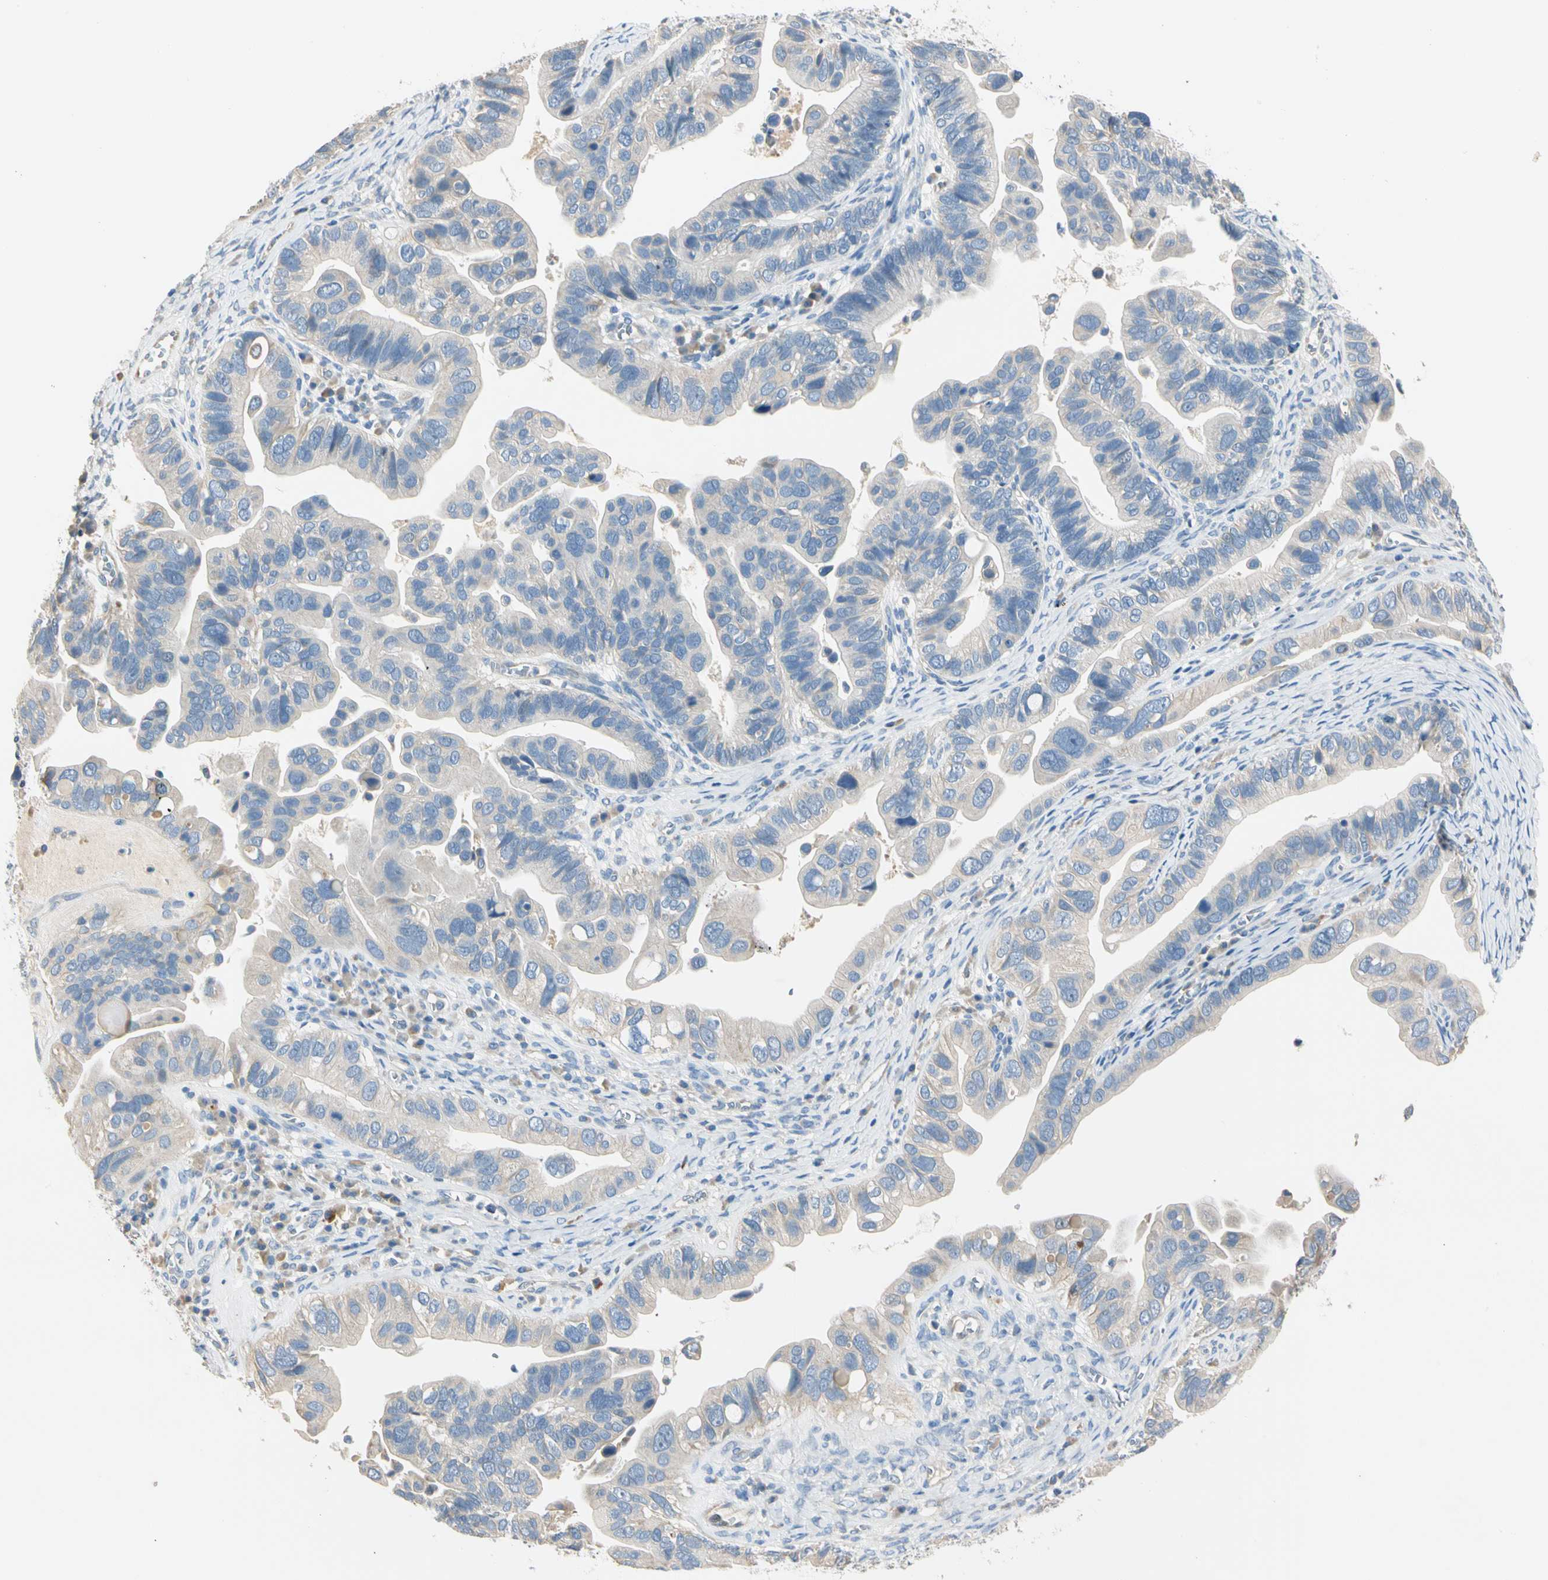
{"staining": {"intensity": "weak", "quantity": "25%-75%", "location": "cytoplasmic/membranous"}, "tissue": "ovarian cancer", "cell_type": "Tumor cells", "image_type": "cancer", "snomed": [{"axis": "morphology", "description": "Cystadenocarcinoma, serous, NOS"}, {"axis": "topography", "description": "Ovary"}], "caption": "IHC image of human ovarian cancer (serous cystadenocarcinoma) stained for a protein (brown), which shows low levels of weak cytoplasmic/membranous staining in approximately 25%-75% of tumor cells.", "gene": "GPR153", "patient": {"sex": "female", "age": 56}}